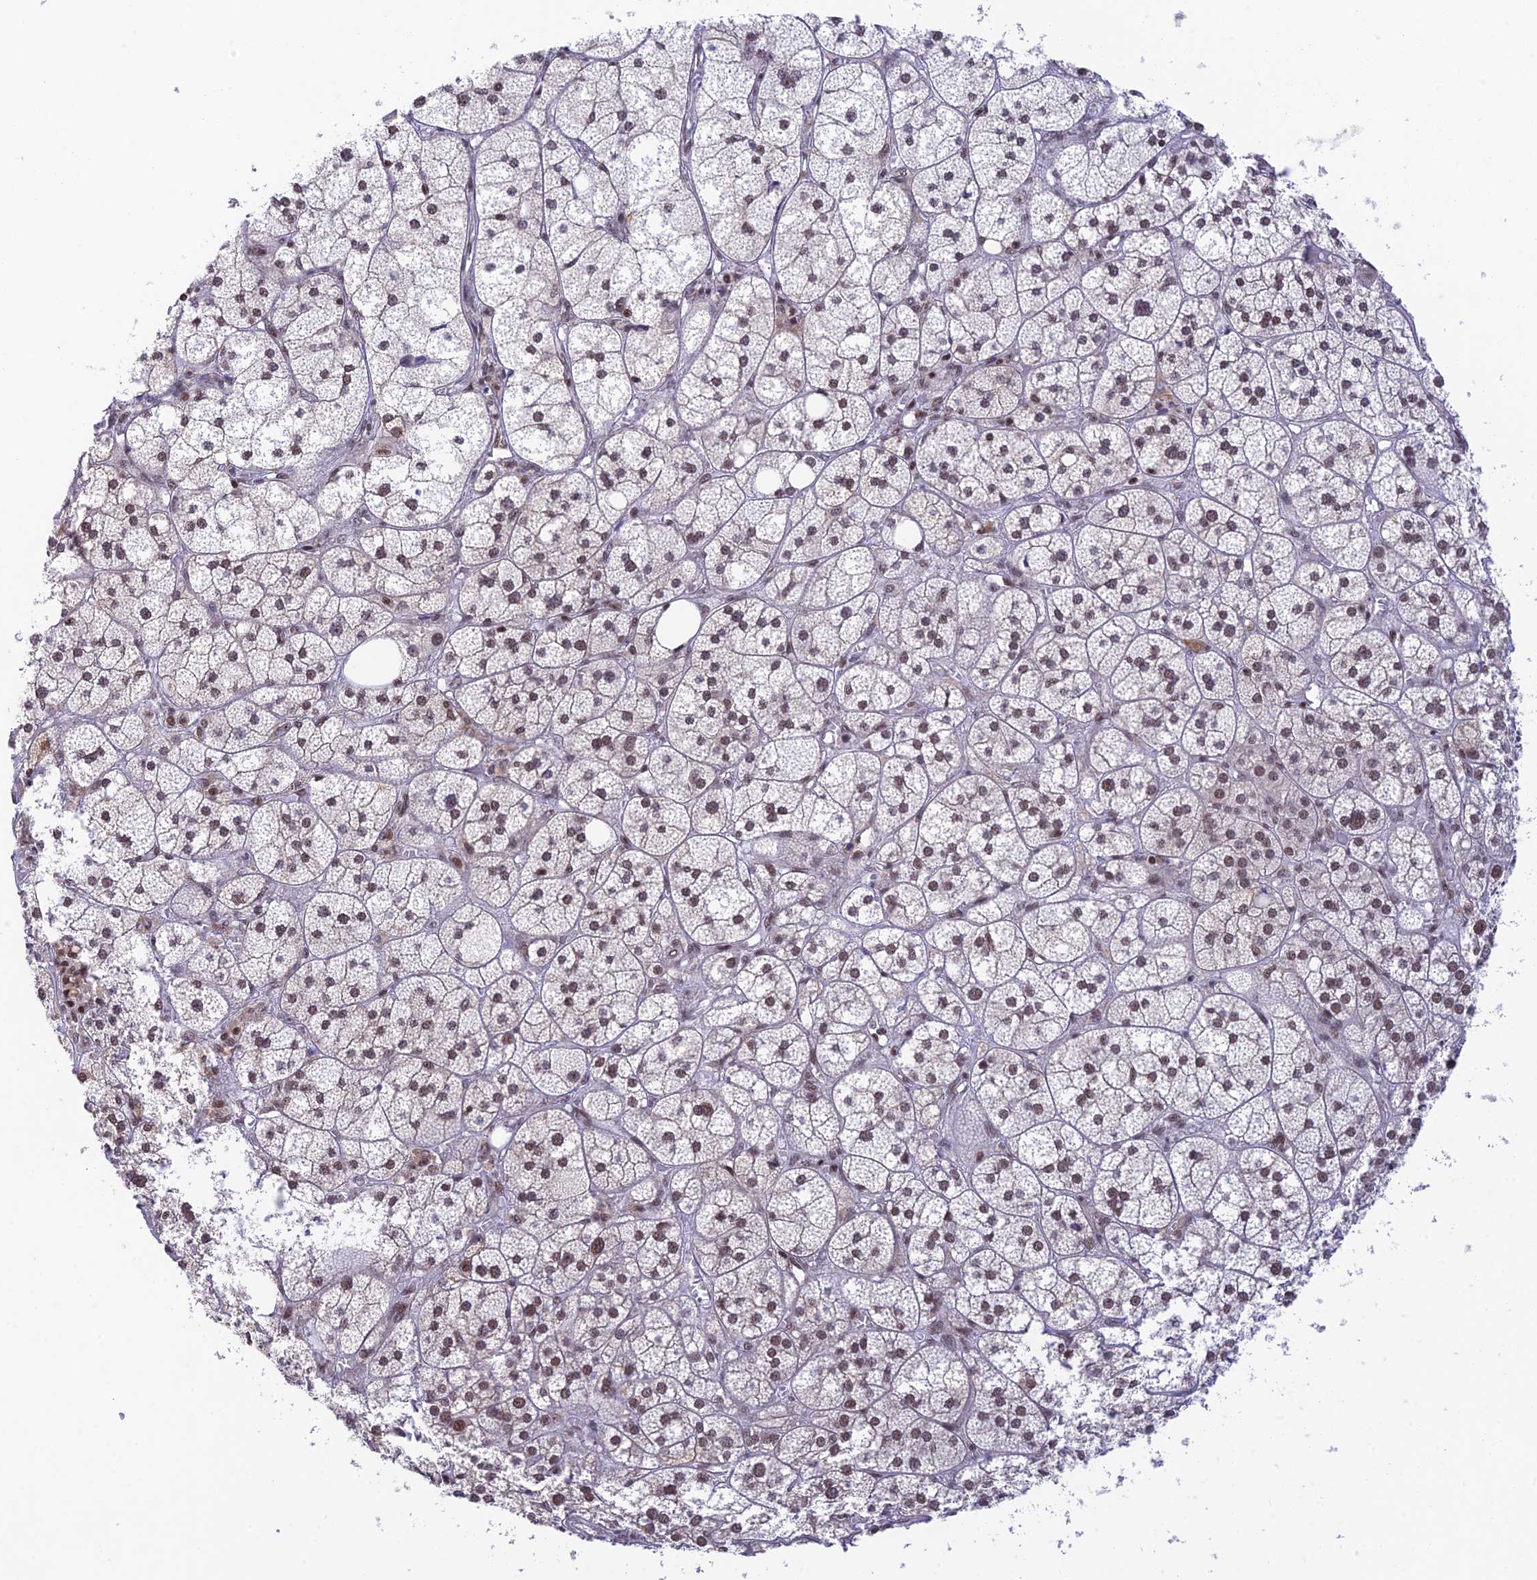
{"staining": {"intensity": "moderate", "quantity": ">75%", "location": "nuclear"}, "tissue": "adrenal gland", "cell_type": "Glandular cells", "image_type": "normal", "snomed": [{"axis": "morphology", "description": "Normal tissue, NOS"}, {"axis": "topography", "description": "Adrenal gland"}], "caption": "A medium amount of moderate nuclear expression is identified in about >75% of glandular cells in normal adrenal gland. The protein of interest is stained brown, and the nuclei are stained in blue (DAB IHC with brightfield microscopy, high magnification).", "gene": "THAP11", "patient": {"sex": "female", "age": 61}}